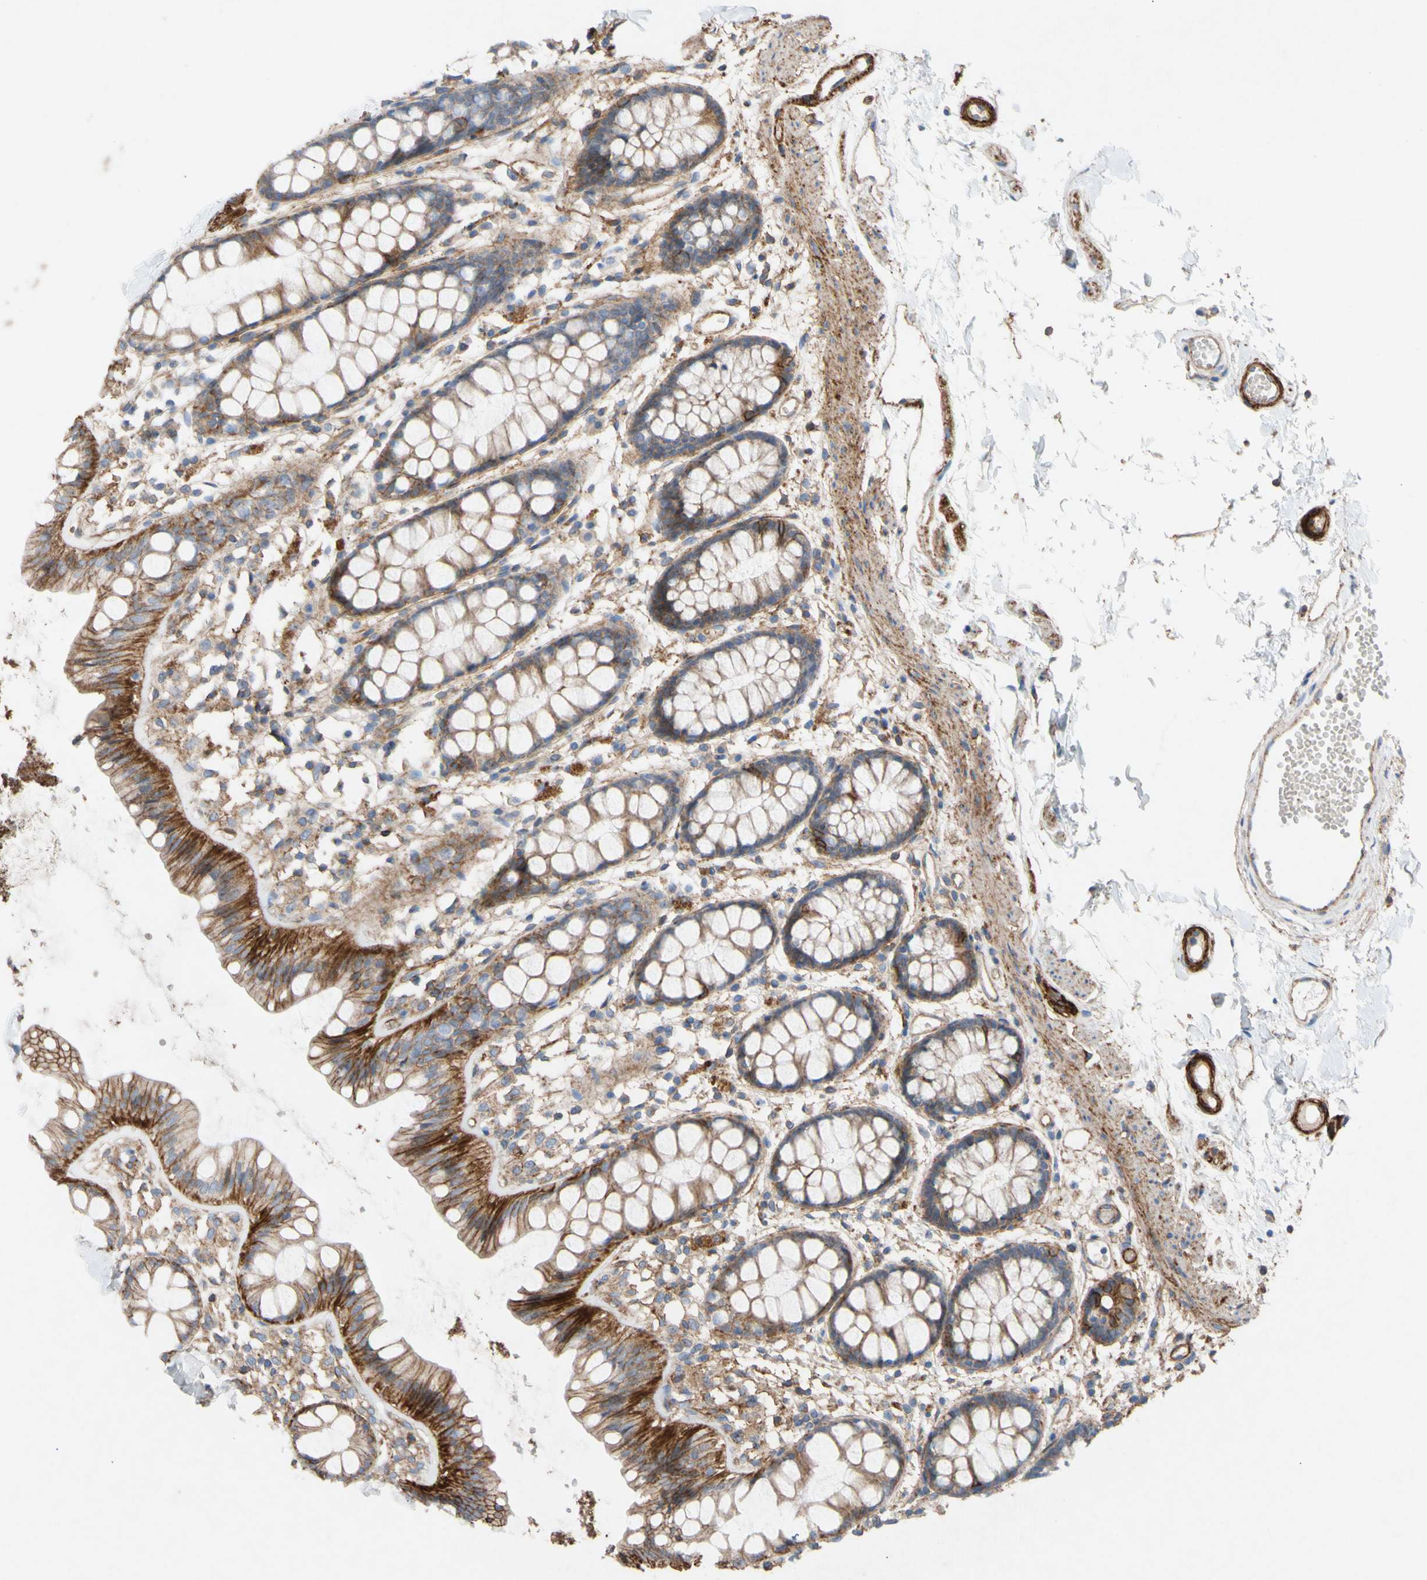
{"staining": {"intensity": "strong", "quantity": "25%-75%", "location": "cytoplasmic/membranous"}, "tissue": "rectum", "cell_type": "Glandular cells", "image_type": "normal", "snomed": [{"axis": "morphology", "description": "Normal tissue, NOS"}, {"axis": "topography", "description": "Rectum"}], "caption": "IHC (DAB) staining of unremarkable rectum reveals strong cytoplasmic/membranous protein positivity in about 25%-75% of glandular cells.", "gene": "ATP2A3", "patient": {"sex": "female", "age": 66}}